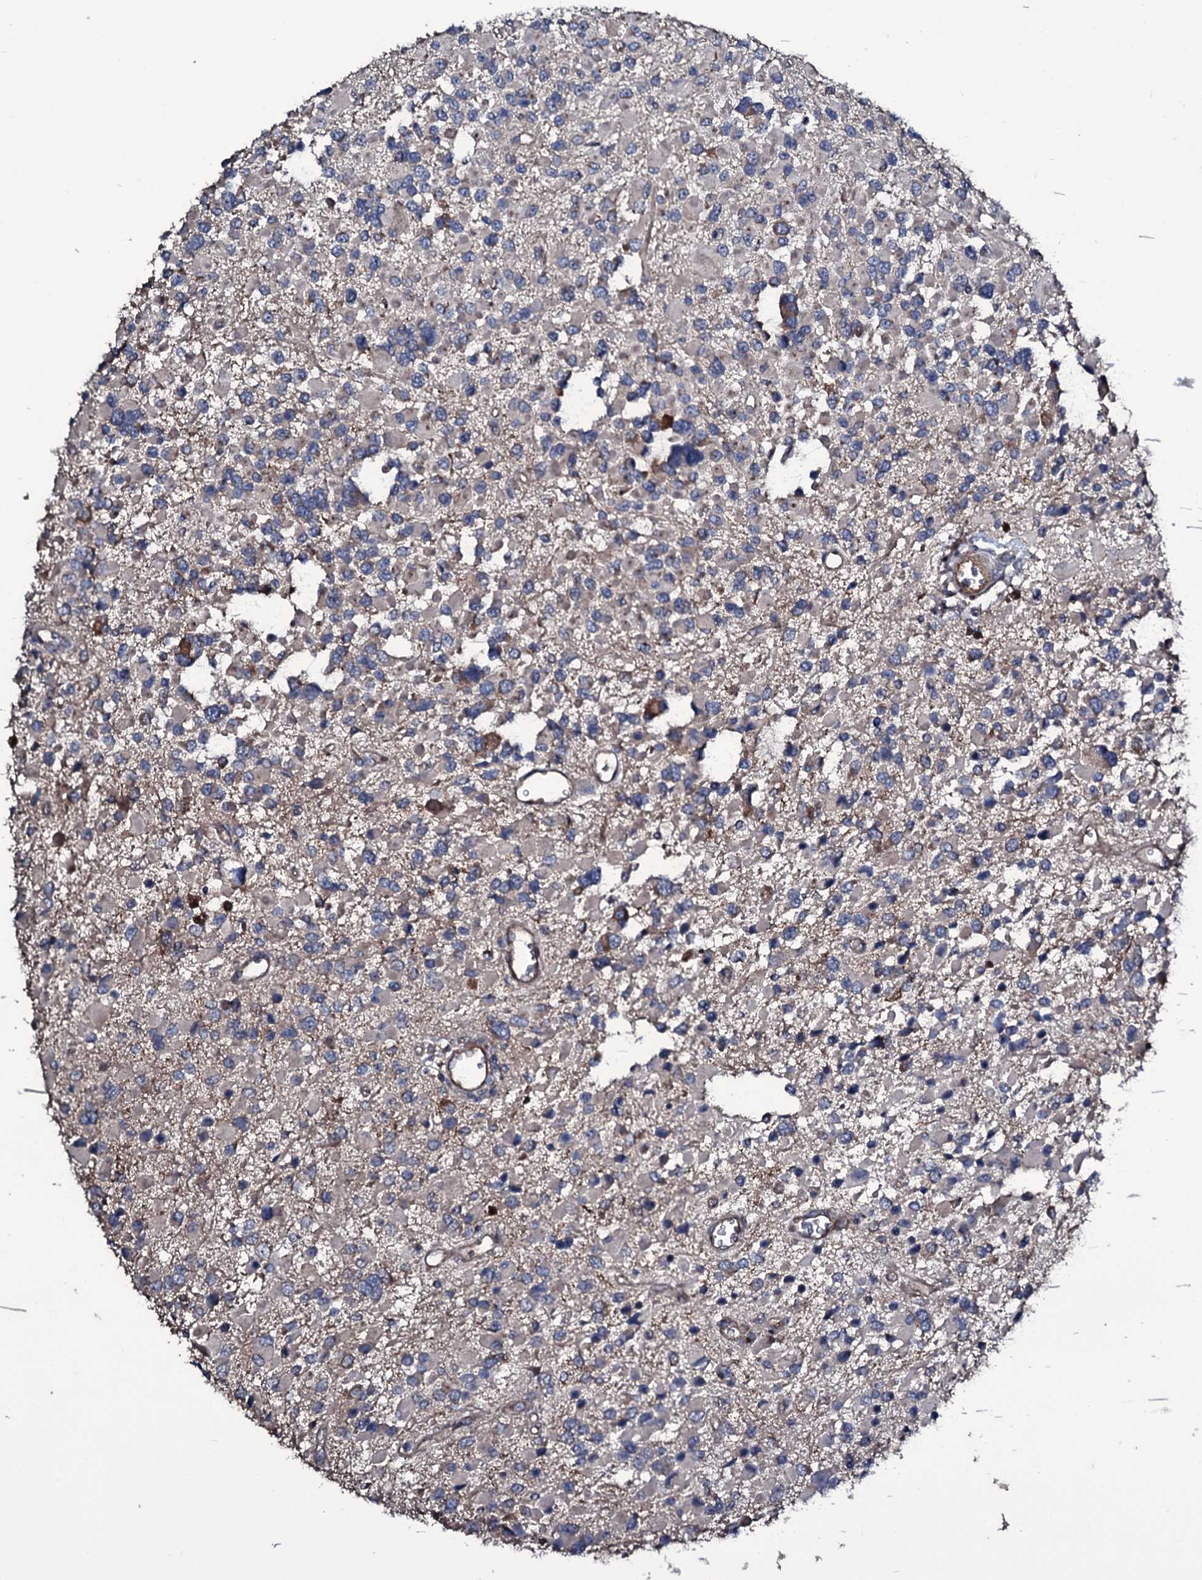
{"staining": {"intensity": "moderate", "quantity": "<25%", "location": "cytoplasmic/membranous"}, "tissue": "glioma", "cell_type": "Tumor cells", "image_type": "cancer", "snomed": [{"axis": "morphology", "description": "Glioma, malignant, High grade"}, {"axis": "topography", "description": "Brain"}], "caption": "Immunohistochemistry histopathology image of human malignant glioma (high-grade) stained for a protein (brown), which shows low levels of moderate cytoplasmic/membranous positivity in approximately <25% of tumor cells.", "gene": "WIPF3", "patient": {"sex": "male", "age": 53}}